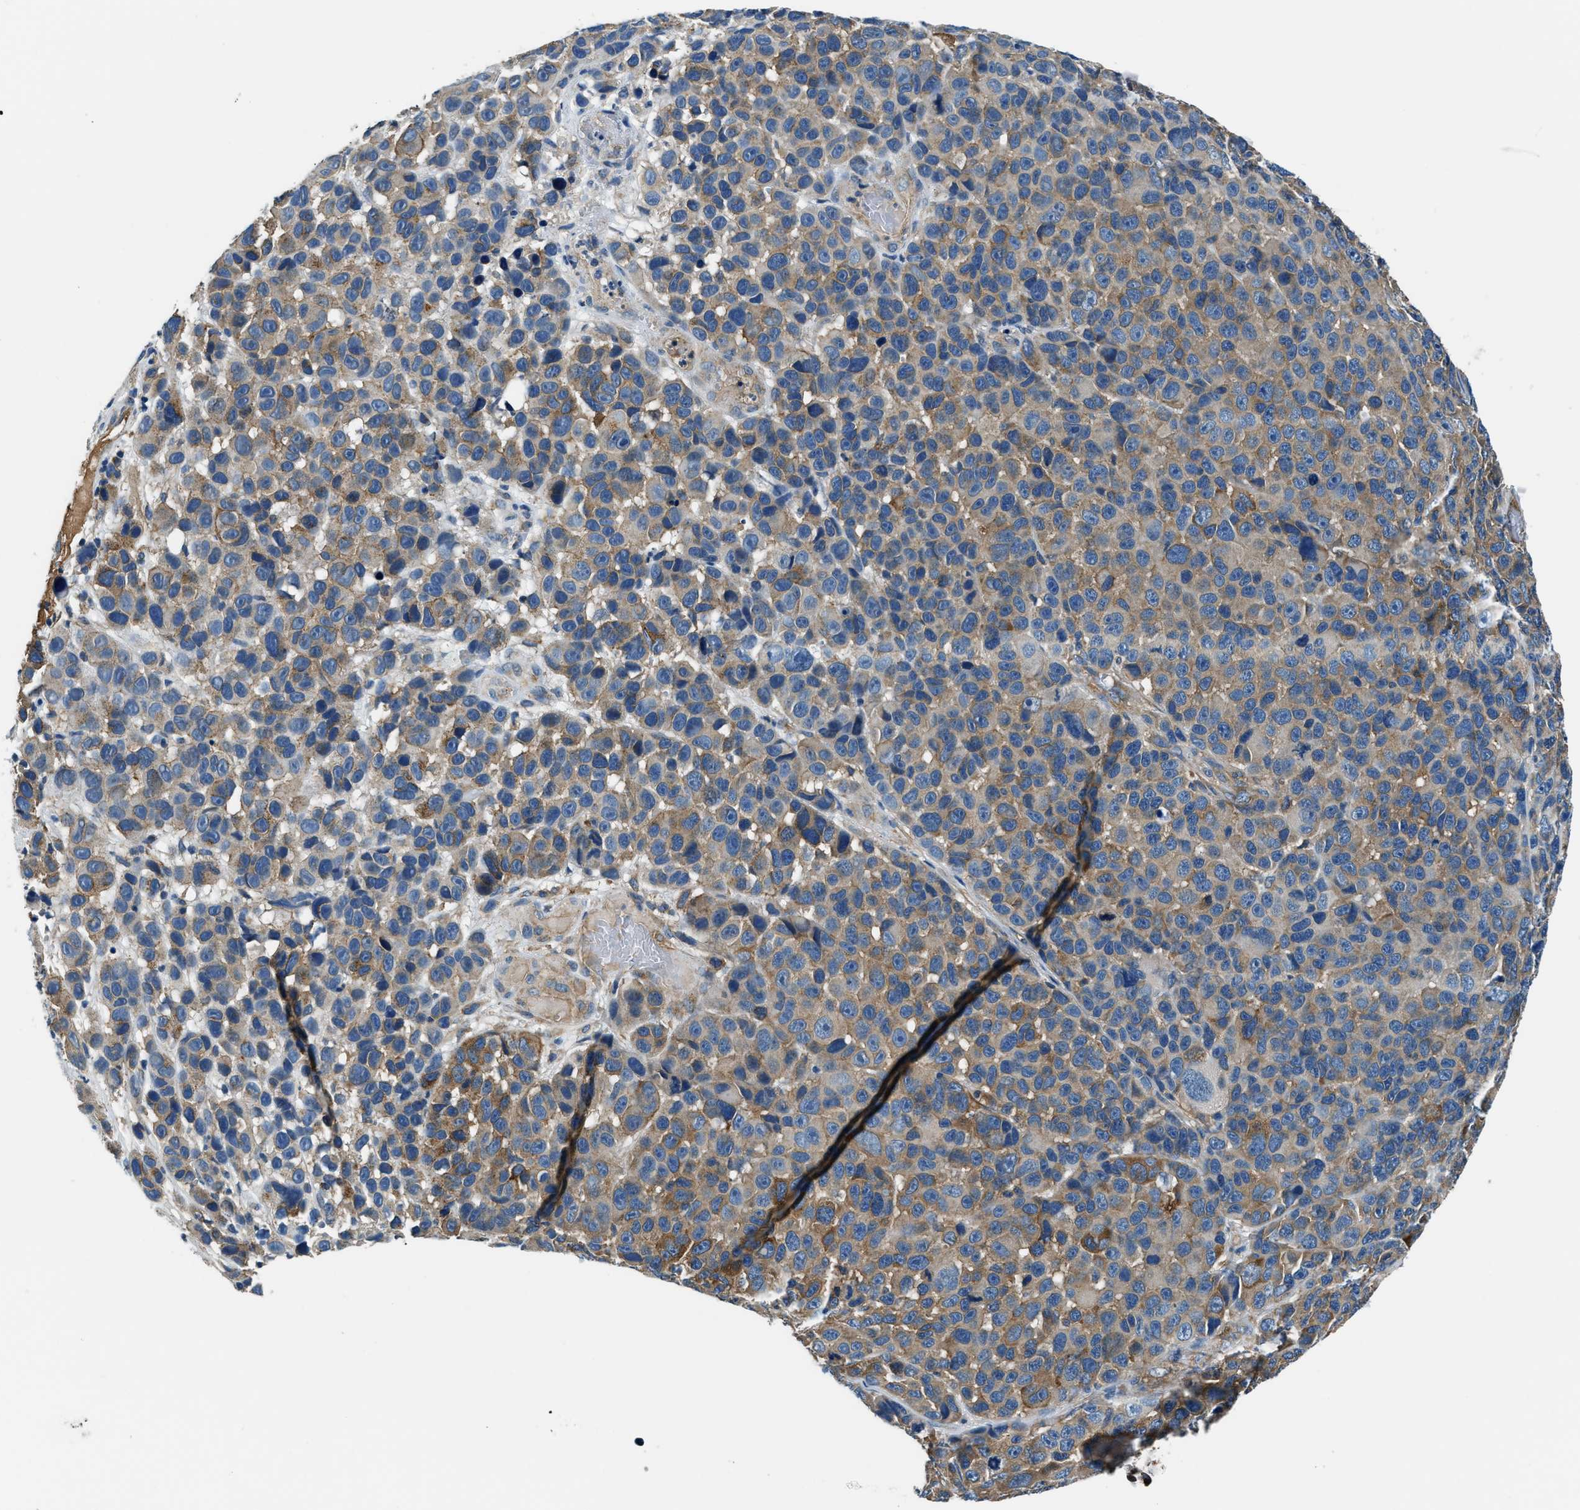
{"staining": {"intensity": "moderate", "quantity": ">75%", "location": "cytoplasmic/membranous"}, "tissue": "melanoma", "cell_type": "Tumor cells", "image_type": "cancer", "snomed": [{"axis": "morphology", "description": "Malignant melanoma, NOS"}, {"axis": "topography", "description": "Skin"}], "caption": "A histopathology image of melanoma stained for a protein exhibits moderate cytoplasmic/membranous brown staining in tumor cells.", "gene": "EEA1", "patient": {"sex": "male", "age": 53}}